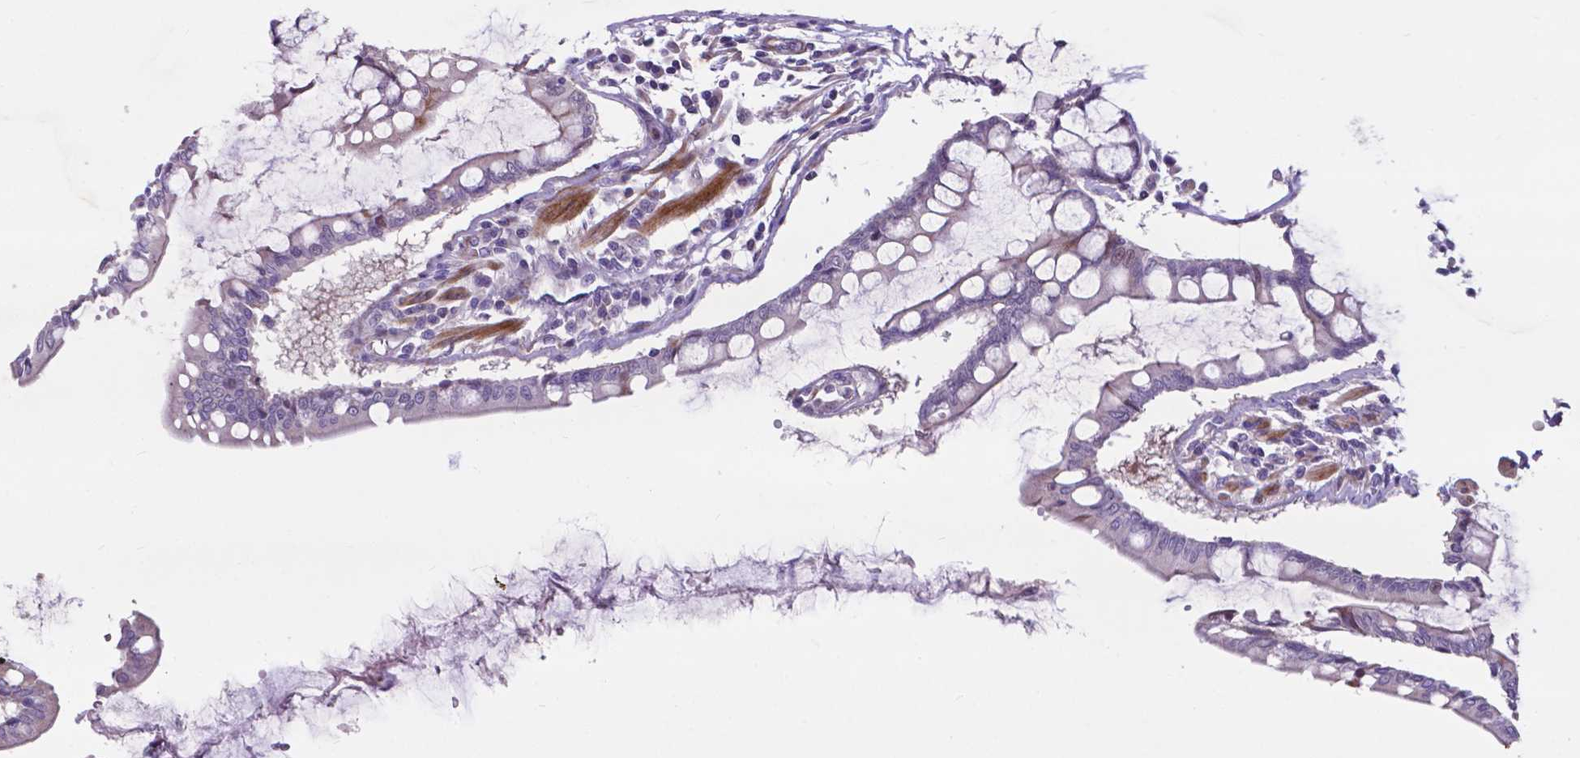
{"staining": {"intensity": "negative", "quantity": "none", "location": "none"}, "tissue": "carcinoid", "cell_type": "Tumor cells", "image_type": "cancer", "snomed": [{"axis": "morphology", "description": "Carcinoid, malignant, NOS"}, {"axis": "topography", "description": "Small intestine"}], "caption": "Immunohistochemistry histopathology image of neoplastic tissue: human carcinoid stained with DAB (3,3'-diaminobenzidine) shows no significant protein positivity in tumor cells. (Stains: DAB IHC with hematoxylin counter stain, Microscopy: brightfield microscopy at high magnification).", "gene": "PFKFB4", "patient": {"sex": "female", "age": 65}}